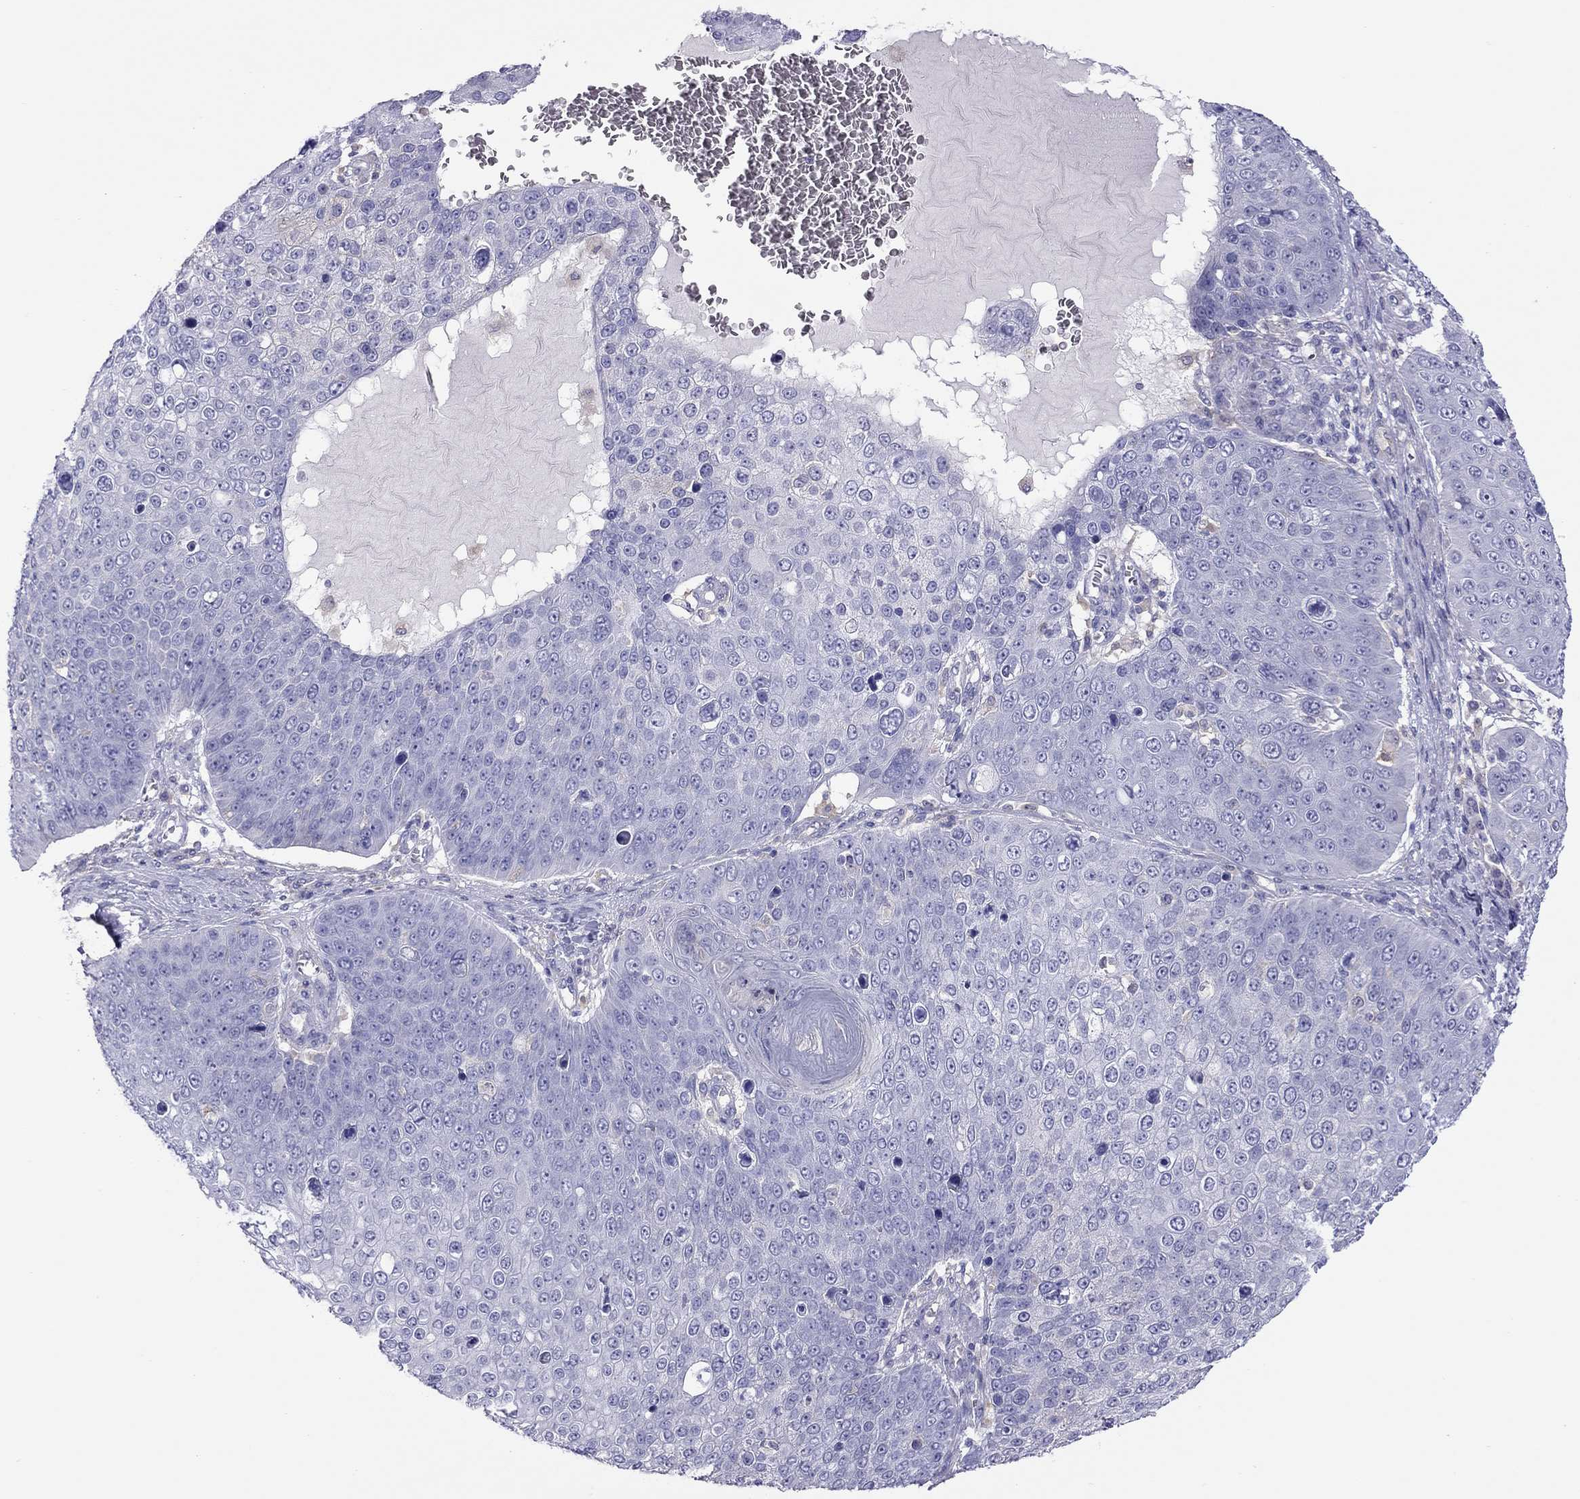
{"staining": {"intensity": "negative", "quantity": "none", "location": "none"}, "tissue": "skin cancer", "cell_type": "Tumor cells", "image_type": "cancer", "snomed": [{"axis": "morphology", "description": "Squamous cell carcinoma, NOS"}, {"axis": "topography", "description": "Skin"}], "caption": "The image exhibits no staining of tumor cells in skin squamous cell carcinoma.", "gene": "ALOX15B", "patient": {"sex": "male", "age": 71}}